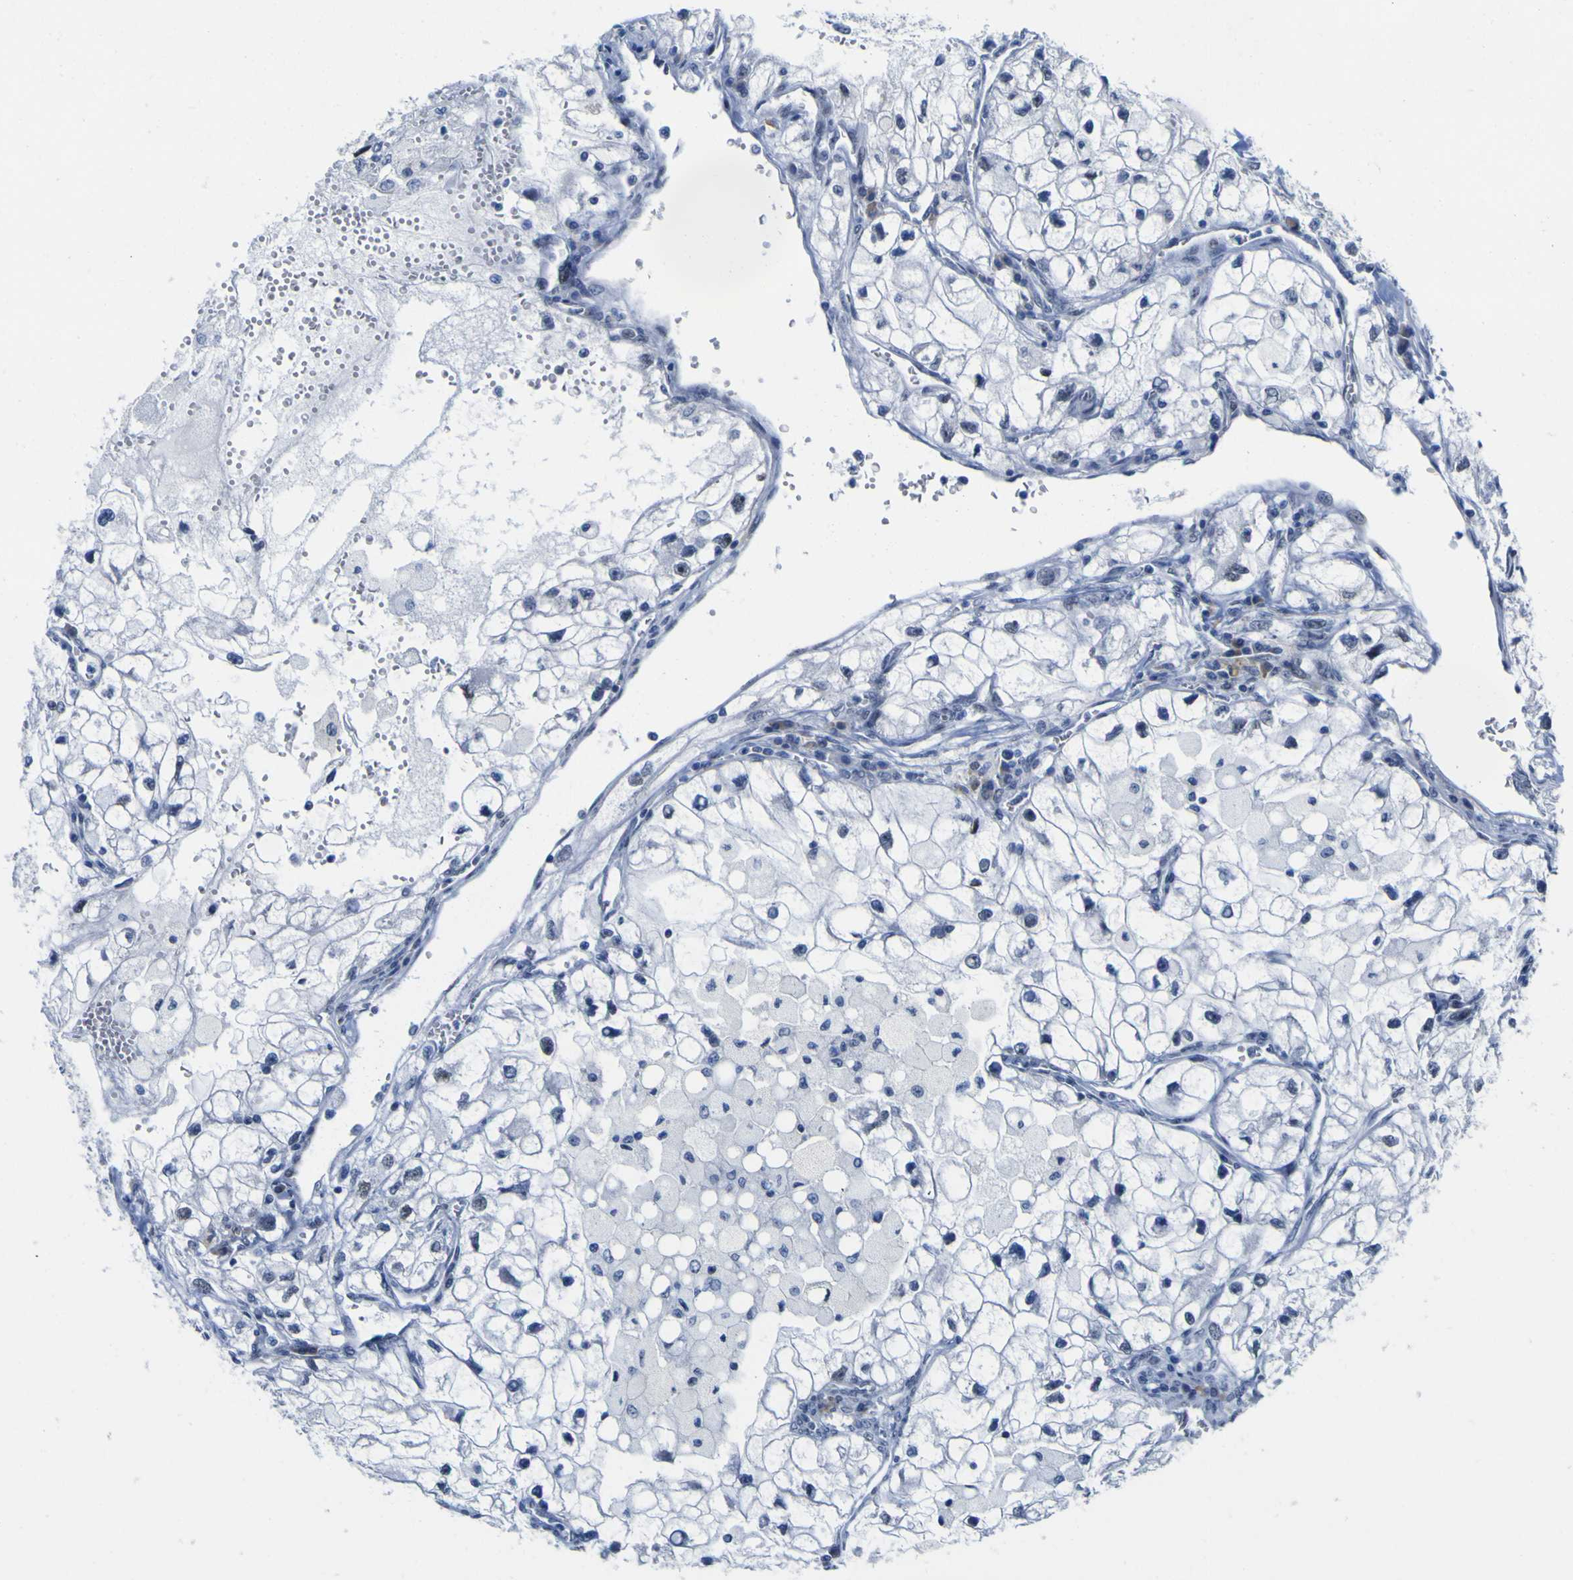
{"staining": {"intensity": "negative", "quantity": "none", "location": "none"}, "tissue": "renal cancer", "cell_type": "Tumor cells", "image_type": "cancer", "snomed": [{"axis": "morphology", "description": "Adenocarcinoma, NOS"}, {"axis": "topography", "description": "Kidney"}], "caption": "Adenocarcinoma (renal) was stained to show a protein in brown. There is no significant staining in tumor cells.", "gene": "MBD3", "patient": {"sex": "female", "age": 70}}